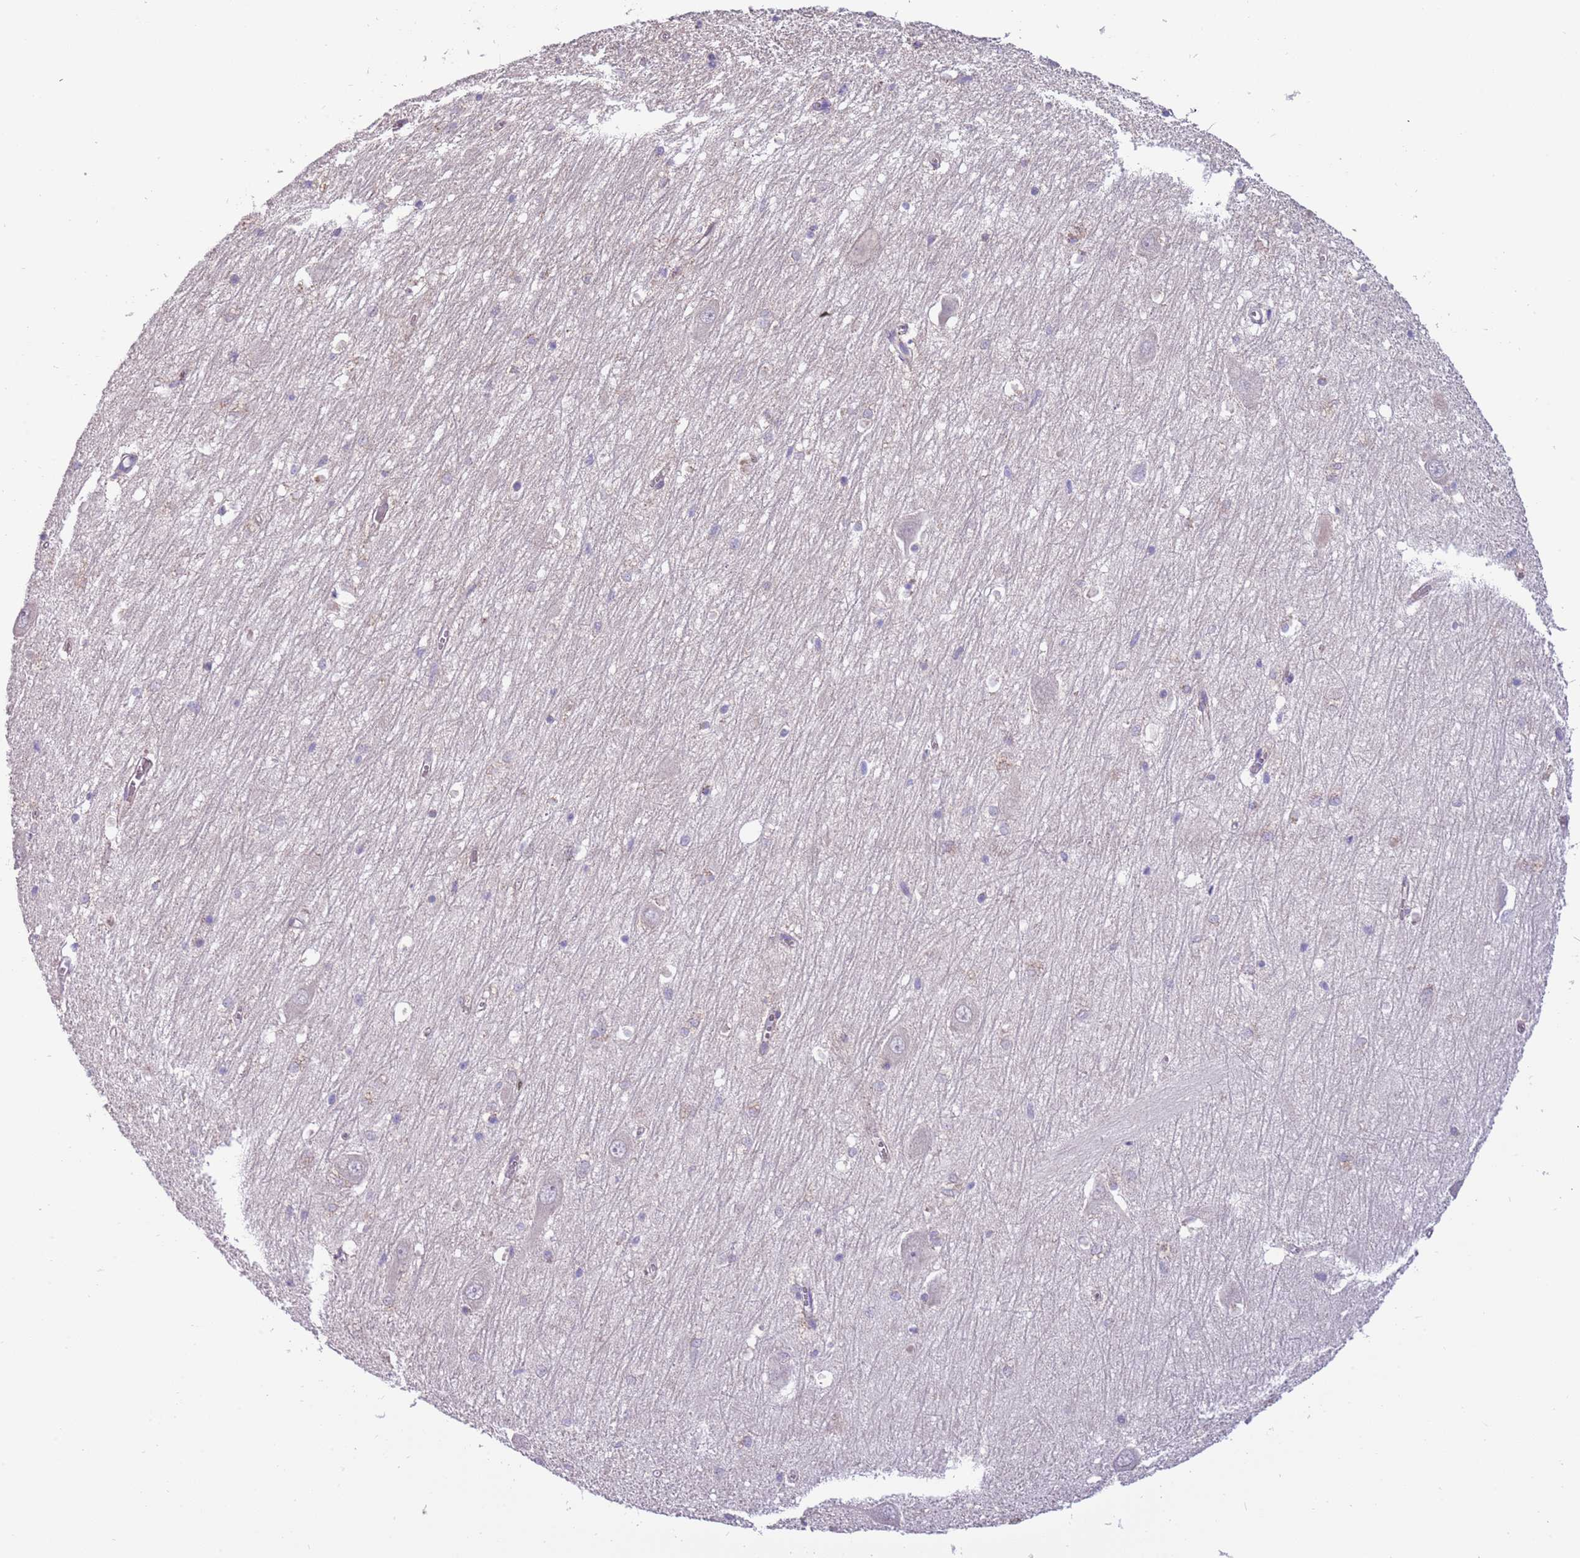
{"staining": {"intensity": "negative", "quantity": "none", "location": "none"}, "tissue": "hippocampus", "cell_type": "Glial cells", "image_type": "normal", "snomed": [{"axis": "morphology", "description": "Normal tissue, NOS"}, {"axis": "topography", "description": "Hippocampus"}], "caption": "Image shows no significant protein expression in glial cells of benign hippocampus.", "gene": "RNF222", "patient": {"sex": "male", "age": 70}}